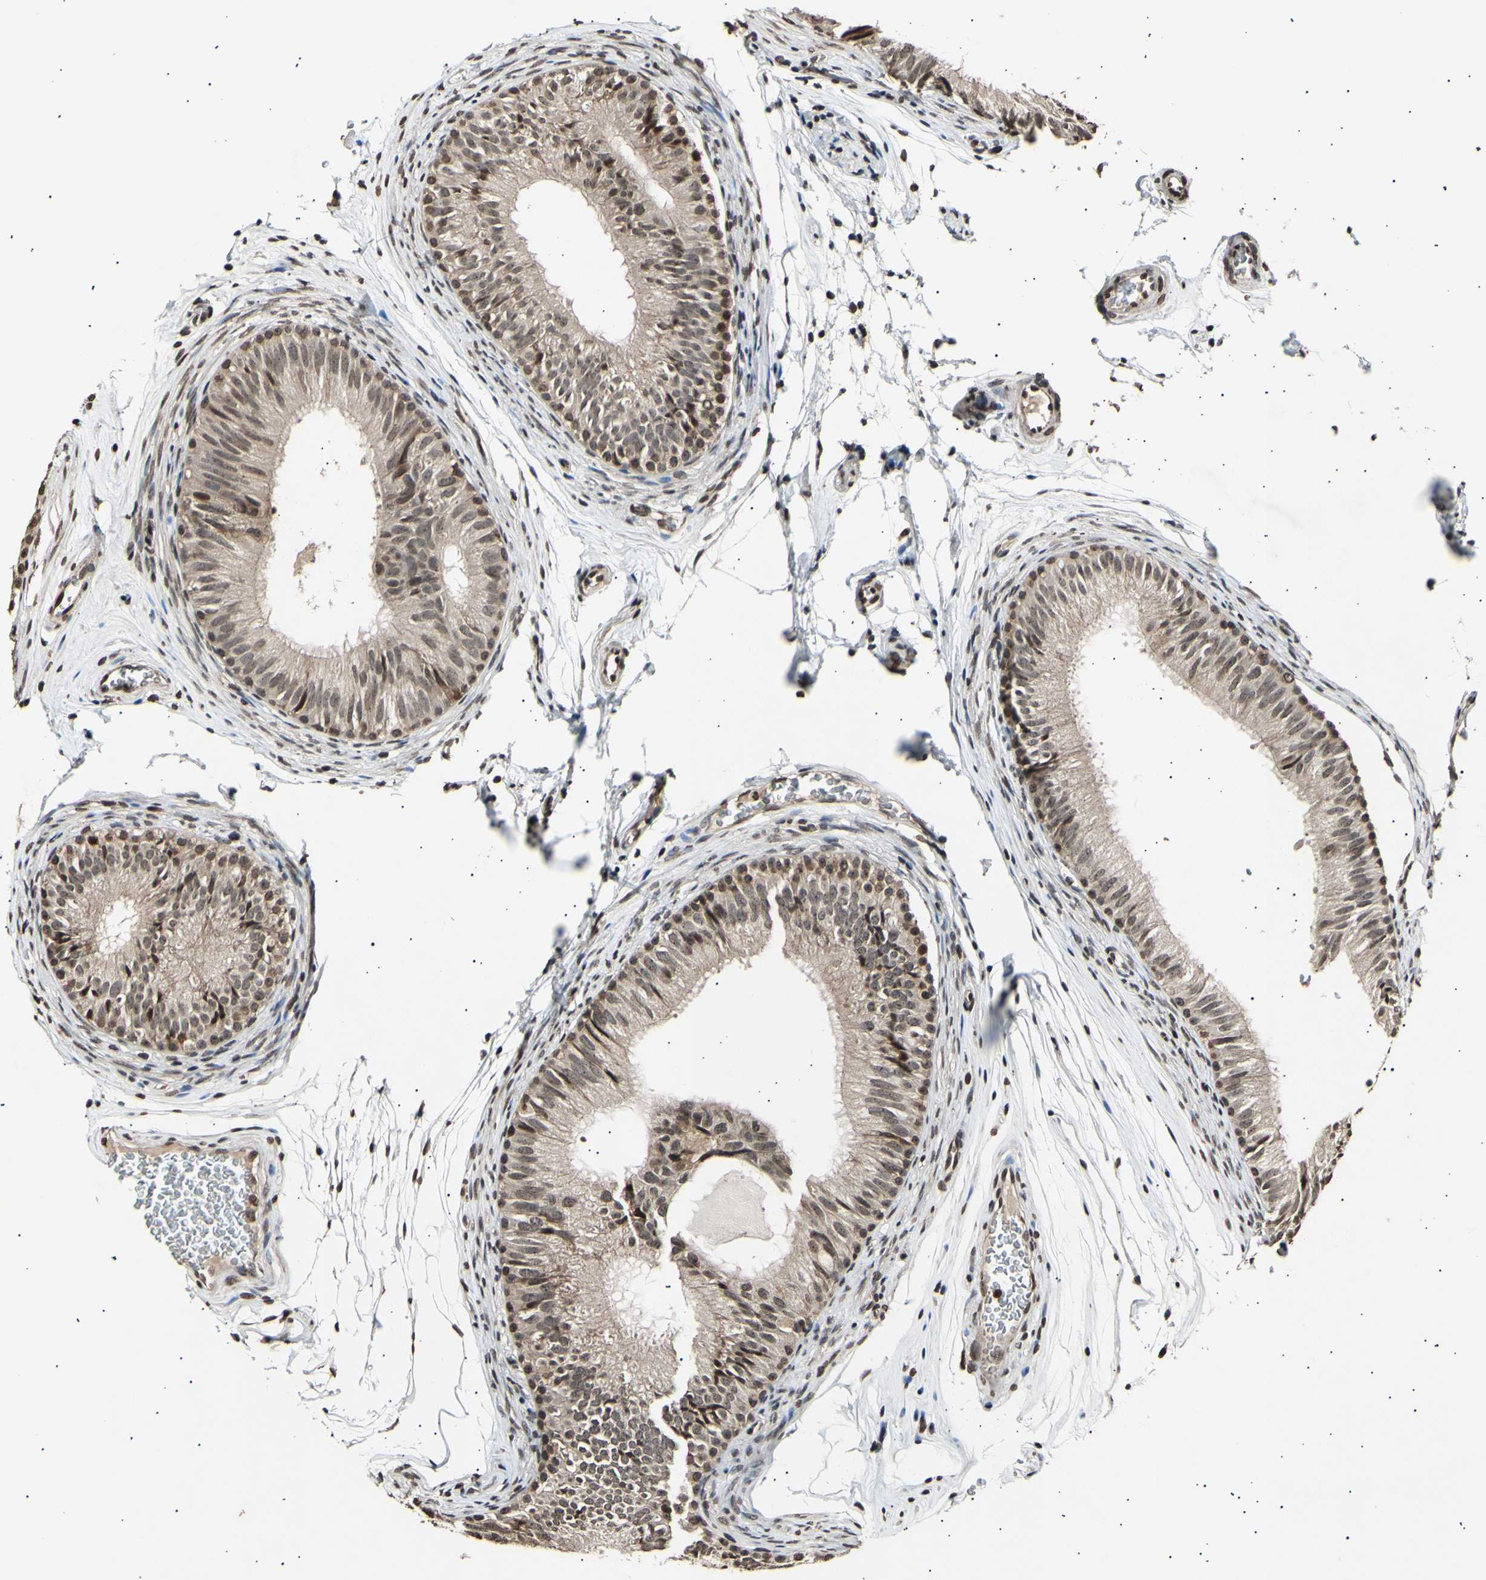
{"staining": {"intensity": "moderate", "quantity": ">75%", "location": "cytoplasmic/membranous,nuclear"}, "tissue": "epididymis", "cell_type": "Glandular cells", "image_type": "normal", "snomed": [{"axis": "morphology", "description": "Normal tissue, NOS"}, {"axis": "topography", "description": "Epididymis"}], "caption": "Brown immunohistochemical staining in unremarkable epididymis demonstrates moderate cytoplasmic/membranous,nuclear staining in about >75% of glandular cells.", "gene": "ANAPC7", "patient": {"sex": "male", "age": 36}}